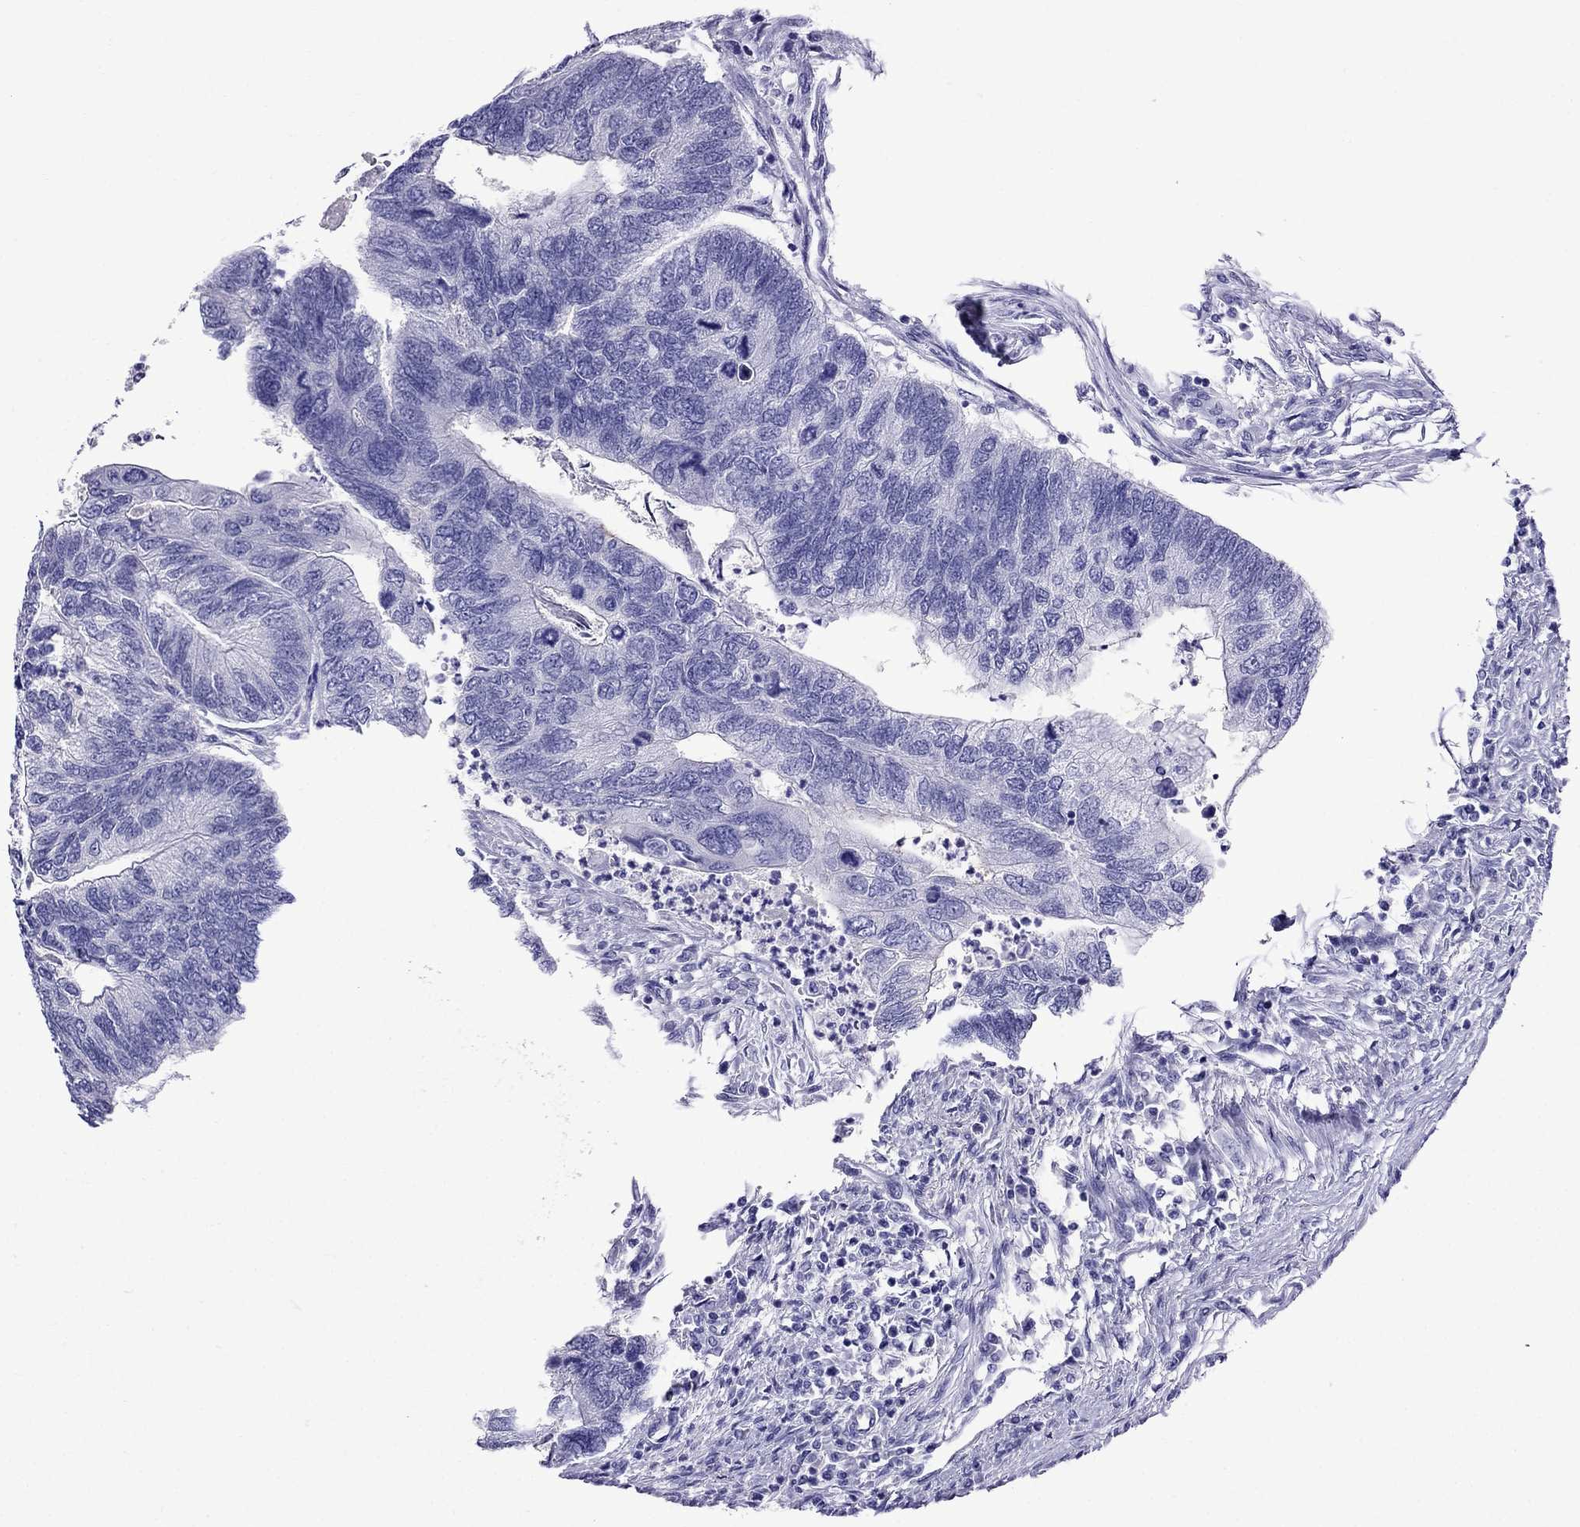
{"staining": {"intensity": "negative", "quantity": "none", "location": "none"}, "tissue": "colorectal cancer", "cell_type": "Tumor cells", "image_type": "cancer", "snomed": [{"axis": "morphology", "description": "Adenocarcinoma, NOS"}, {"axis": "topography", "description": "Colon"}], "caption": "An image of colorectal cancer (adenocarcinoma) stained for a protein shows no brown staining in tumor cells. The staining is performed using DAB brown chromogen with nuclei counter-stained in using hematoxylin.", "gene": "CRYBA1", "patient": {"sex": "female", "age": 67}}